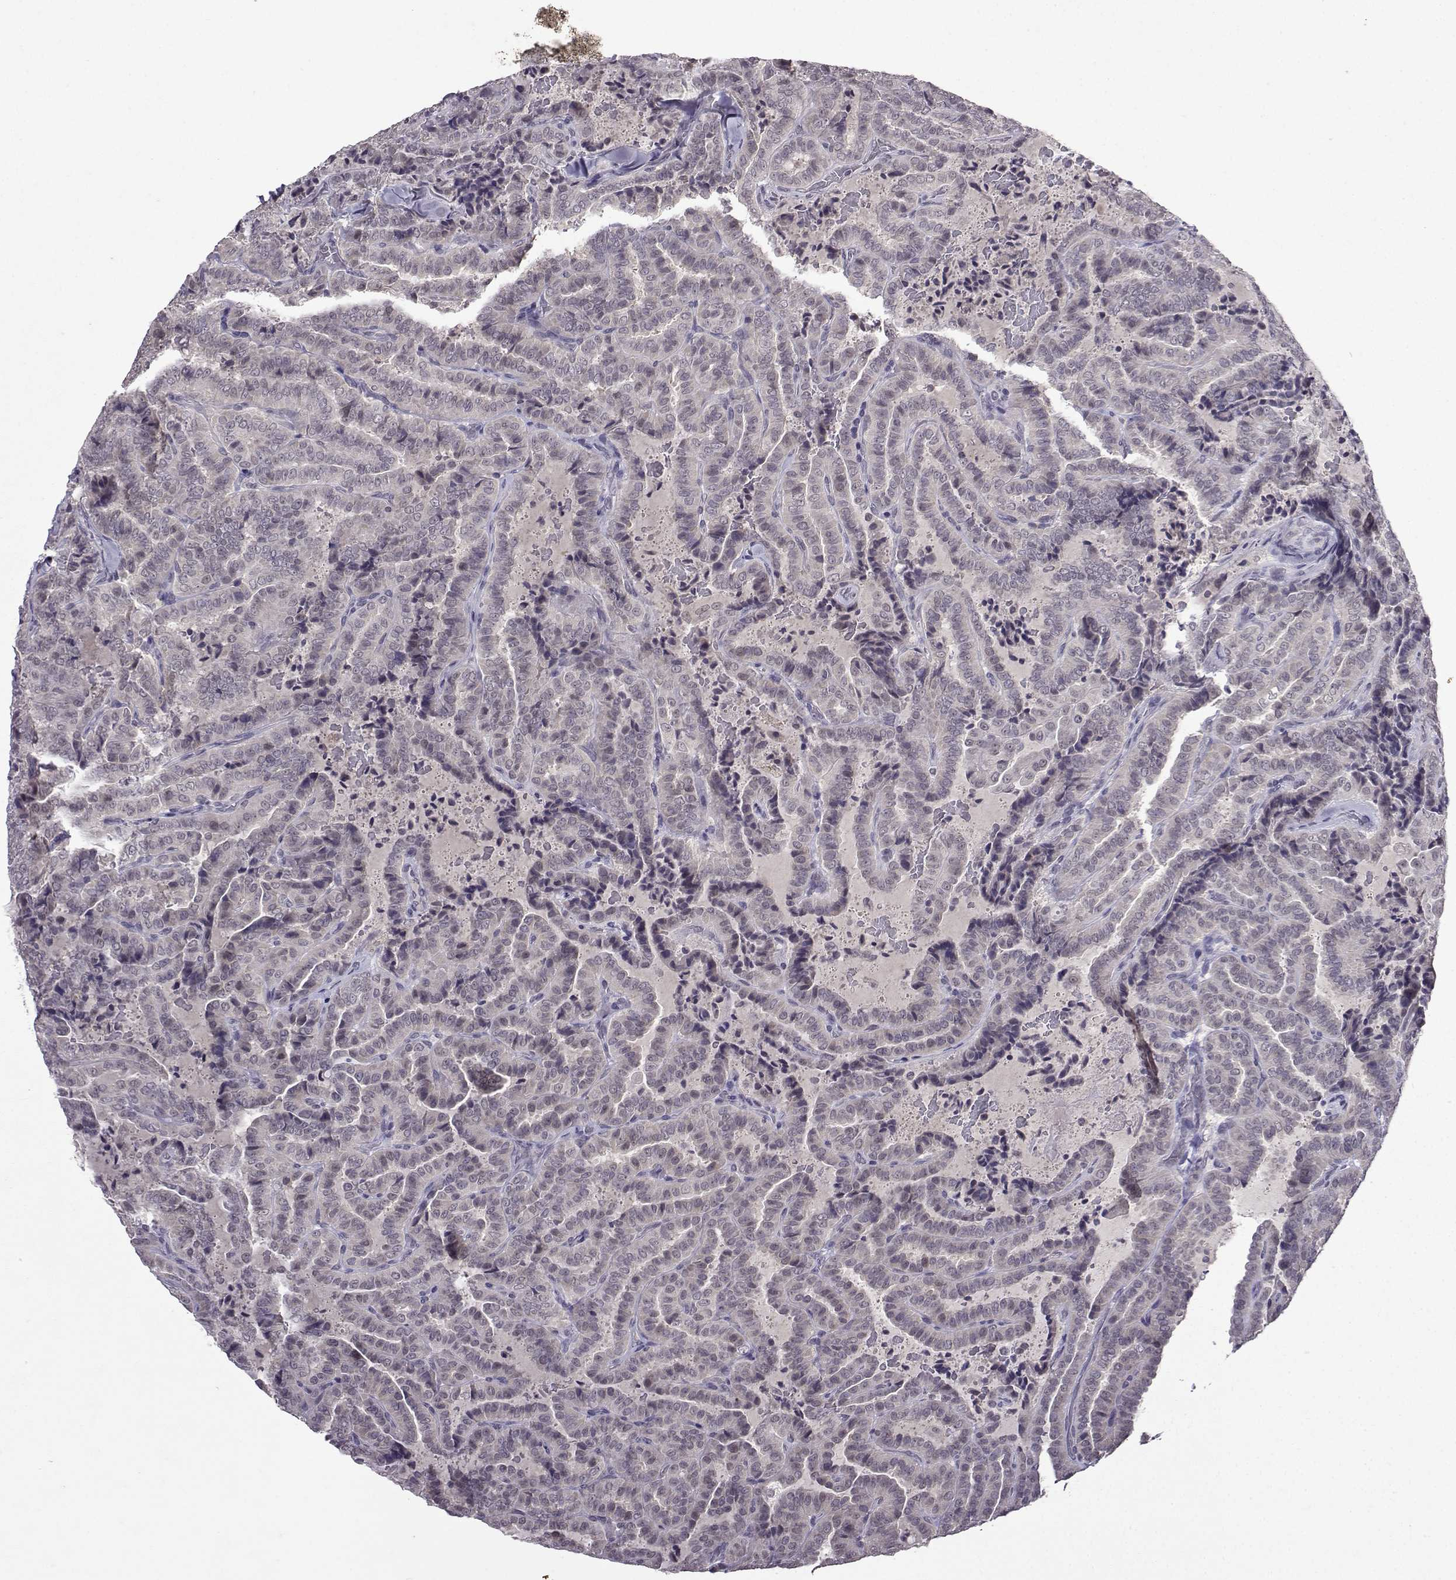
{"staining": {"intensity": "negative", "quantity": "none", "location": "none"}, "tissue": "thyroid cancer", "cell_type": "Tumor cells", "image_type": "cancer", "snomed": [{"axis": "morphology", "description": "Papillary adenocarcinoma, NOS"}, {"axis": "topography", "description": "Thyroid gland"}], "caption": "Tumor cells are negative for protein expression in human thyroid papillary adenocarcinoma.", "gene": "CCL28", "patient": {"sex": "female", "age": 39}}